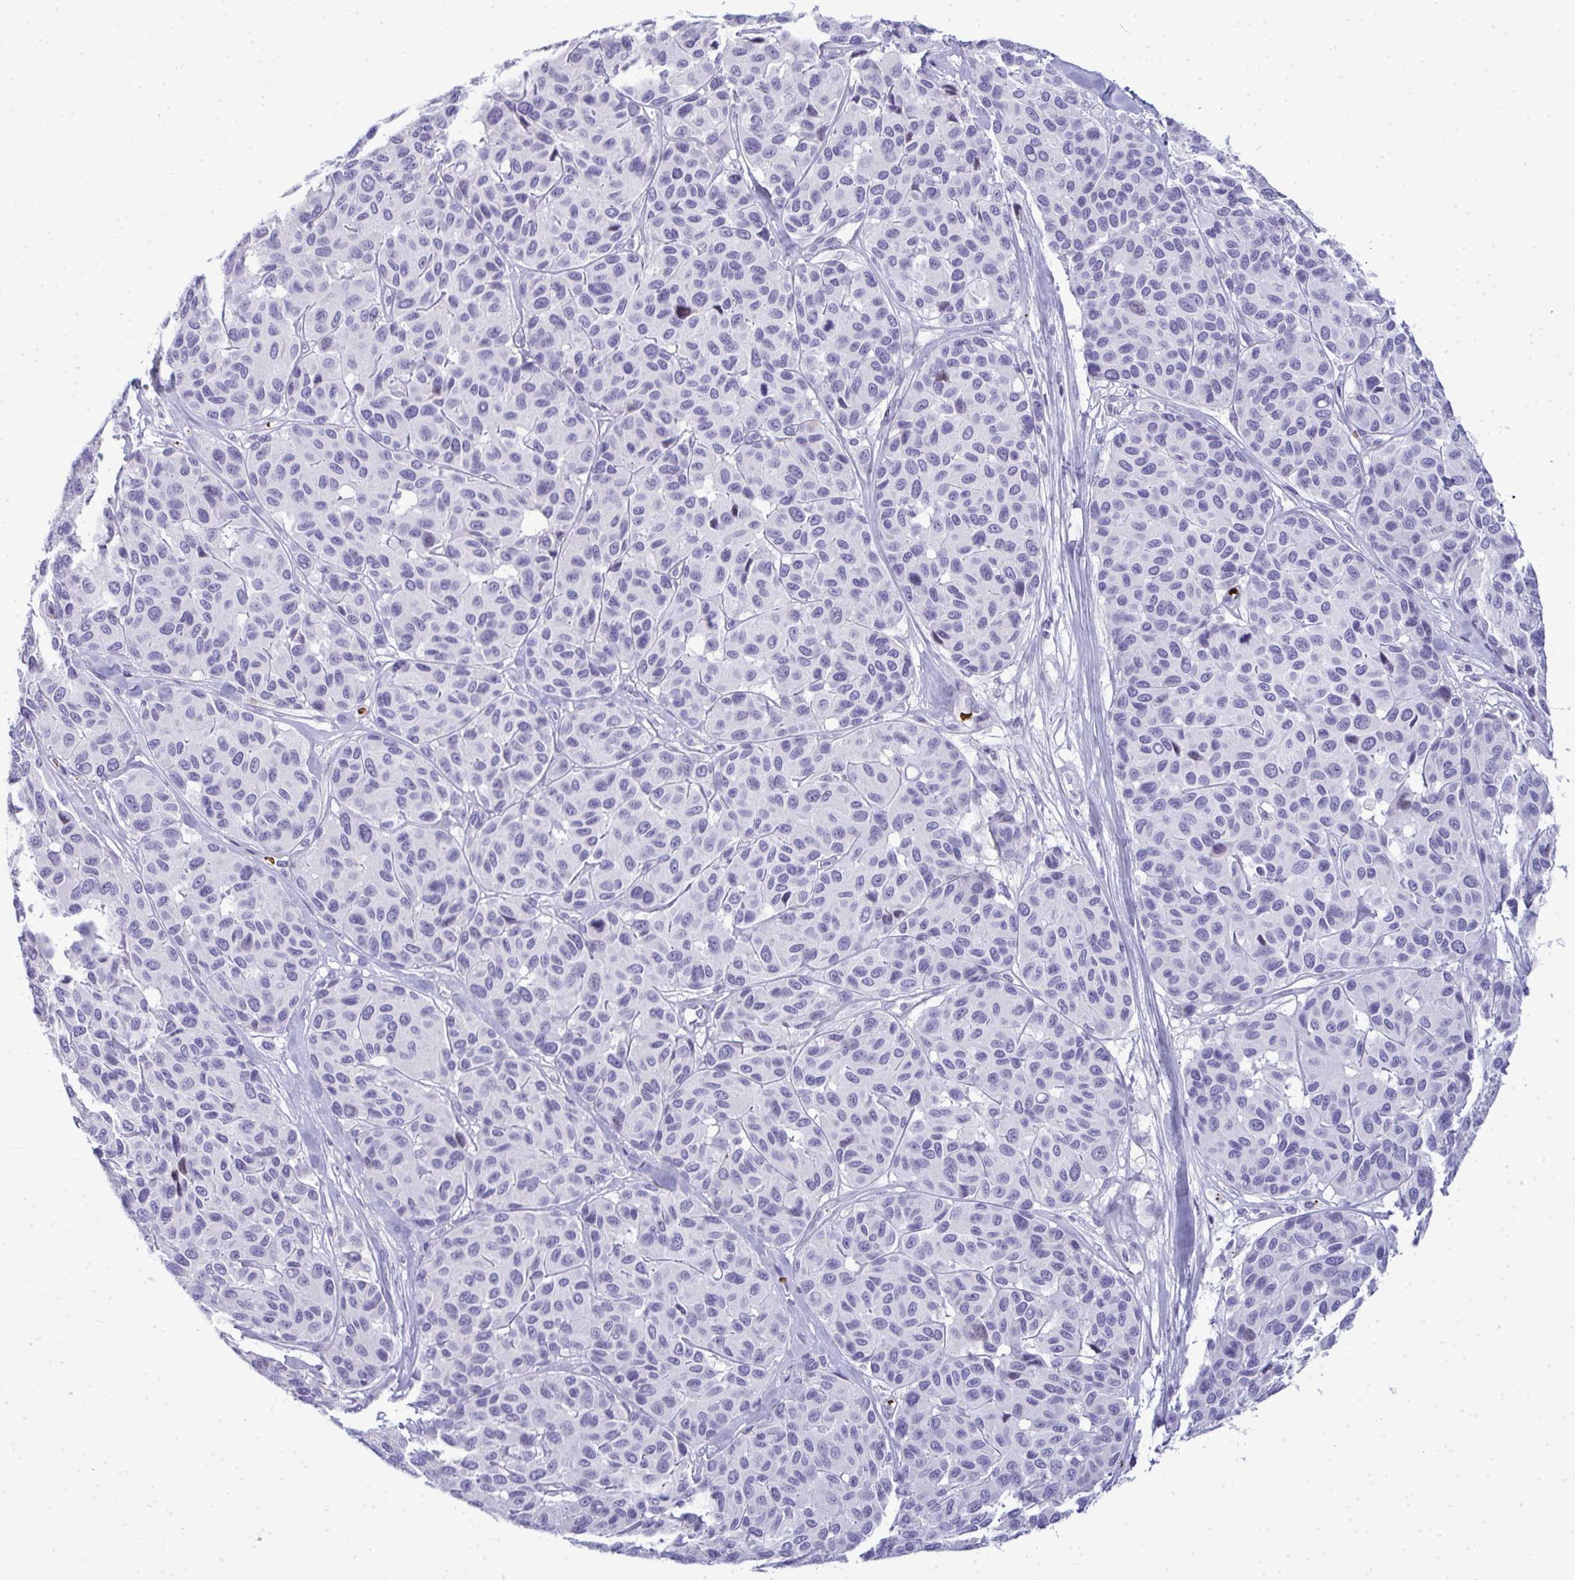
{"staining": {"intensity": "negative", "quantity": "none", "location": "none"}, "tissue": "melanoma", "cell_type": "Tumor cells", "image_type": "cancer", "snomed": [{"axis": "morphology", "description": "Malignant melanoma, NOS"}, {"axis": "topography", "description": "Skin"}], "caption": "Tumor cells show no significant protein expression in malignant melanoma.", "gene": "ZNF182", "patient": {"sex": "female", "age": 66}}